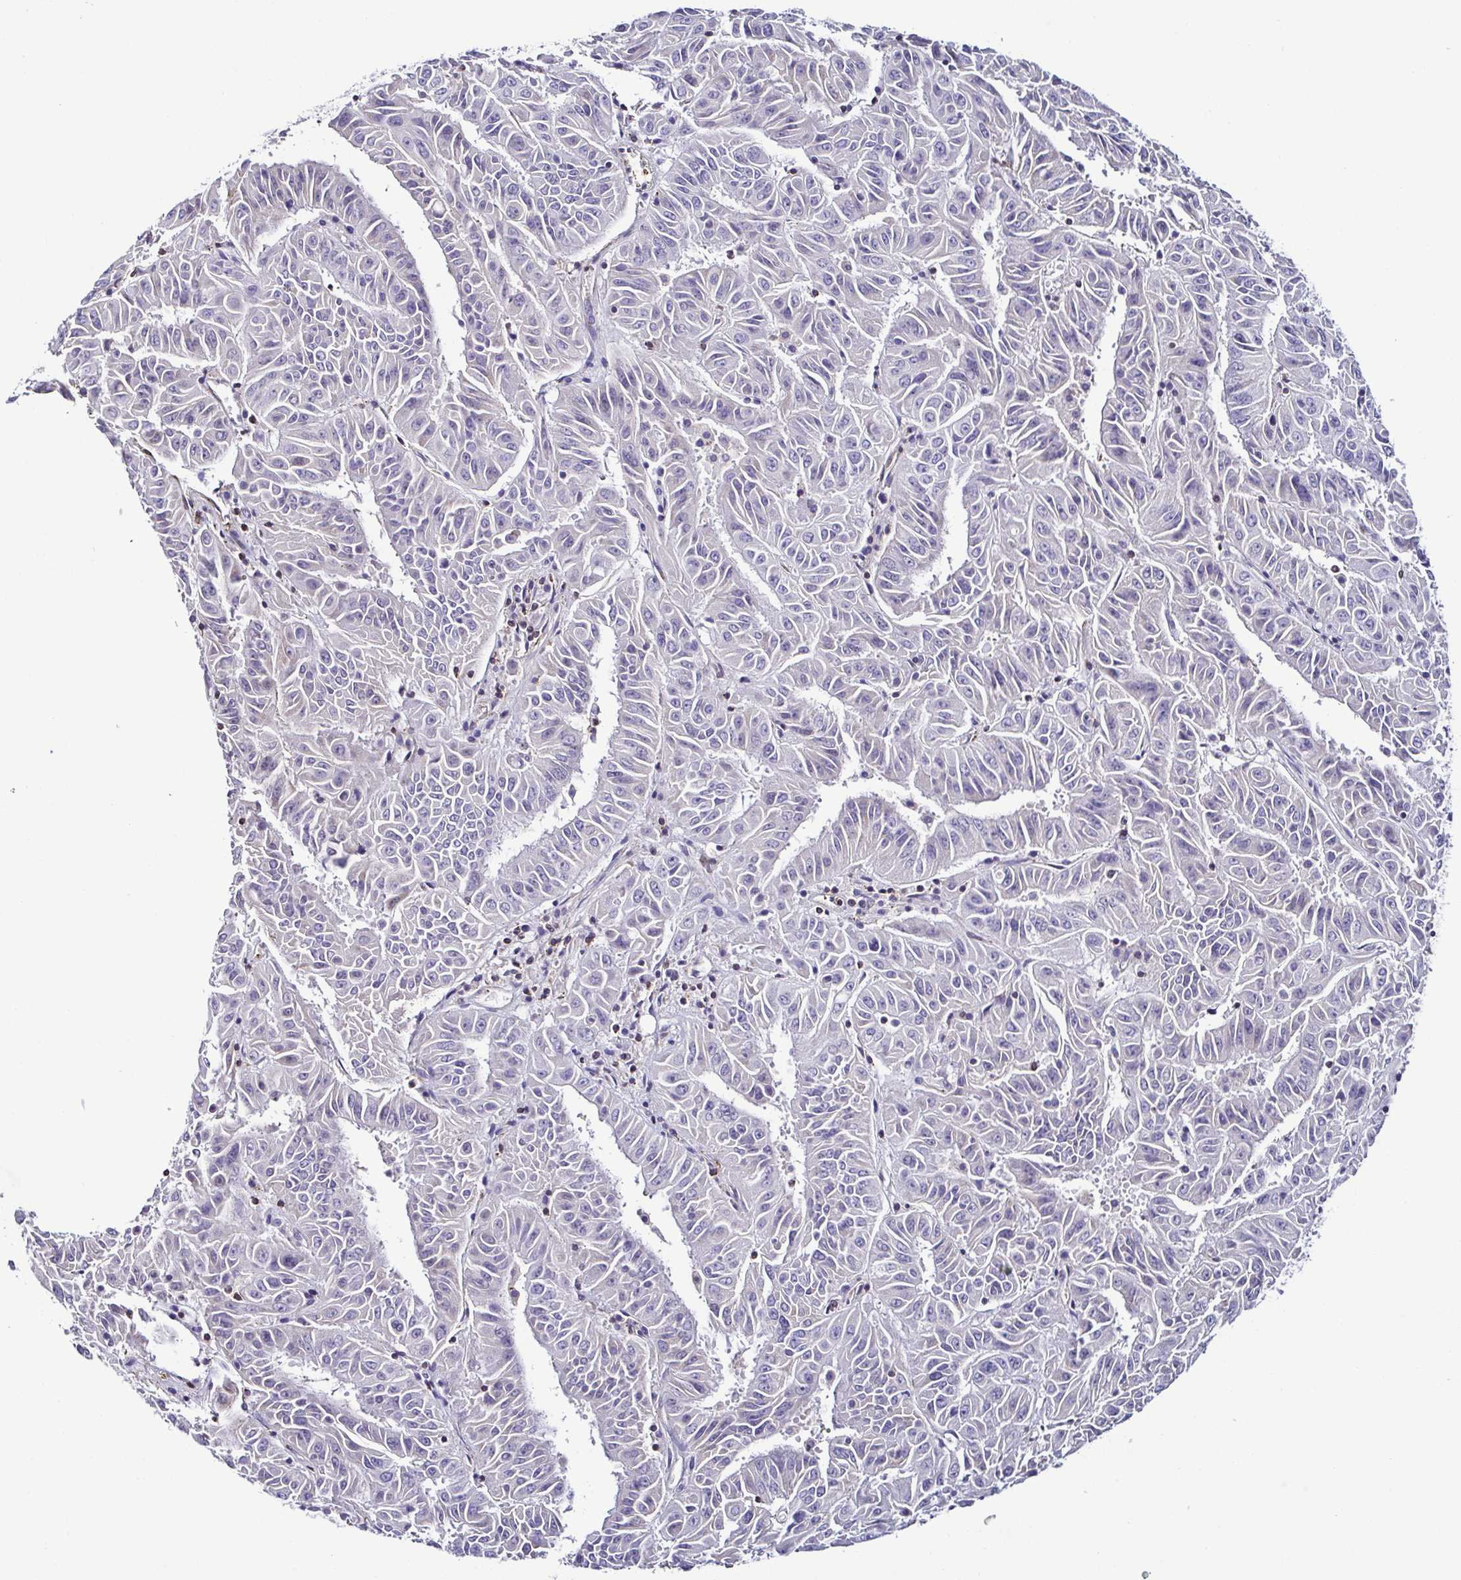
{"staining": {"intensity": "negative", "quantity": "none", "location": "none"}, "tissue": "pancreatic cancer", "cell_type": "Tumor cells", "image_type": "cancer", "snomed": [{"axis": "morphology", "description": "Adenocarcinoma, NOS"}, {"axis": "topography", "description": "Pancreas"}], "caption": "An IHC photomicrograph of pancreatic cancer (adenocarcinoma) is shown. There is no staining in tumor cells of pancreatic cancer (adenocarcinoma). (DAB (3,3'-diaminobenzidine) immunohistochemistry (IHC) with hematoxylin counter stain).", "gene": "TNNT2", "patient": {"sex": "male", "age": 63}}